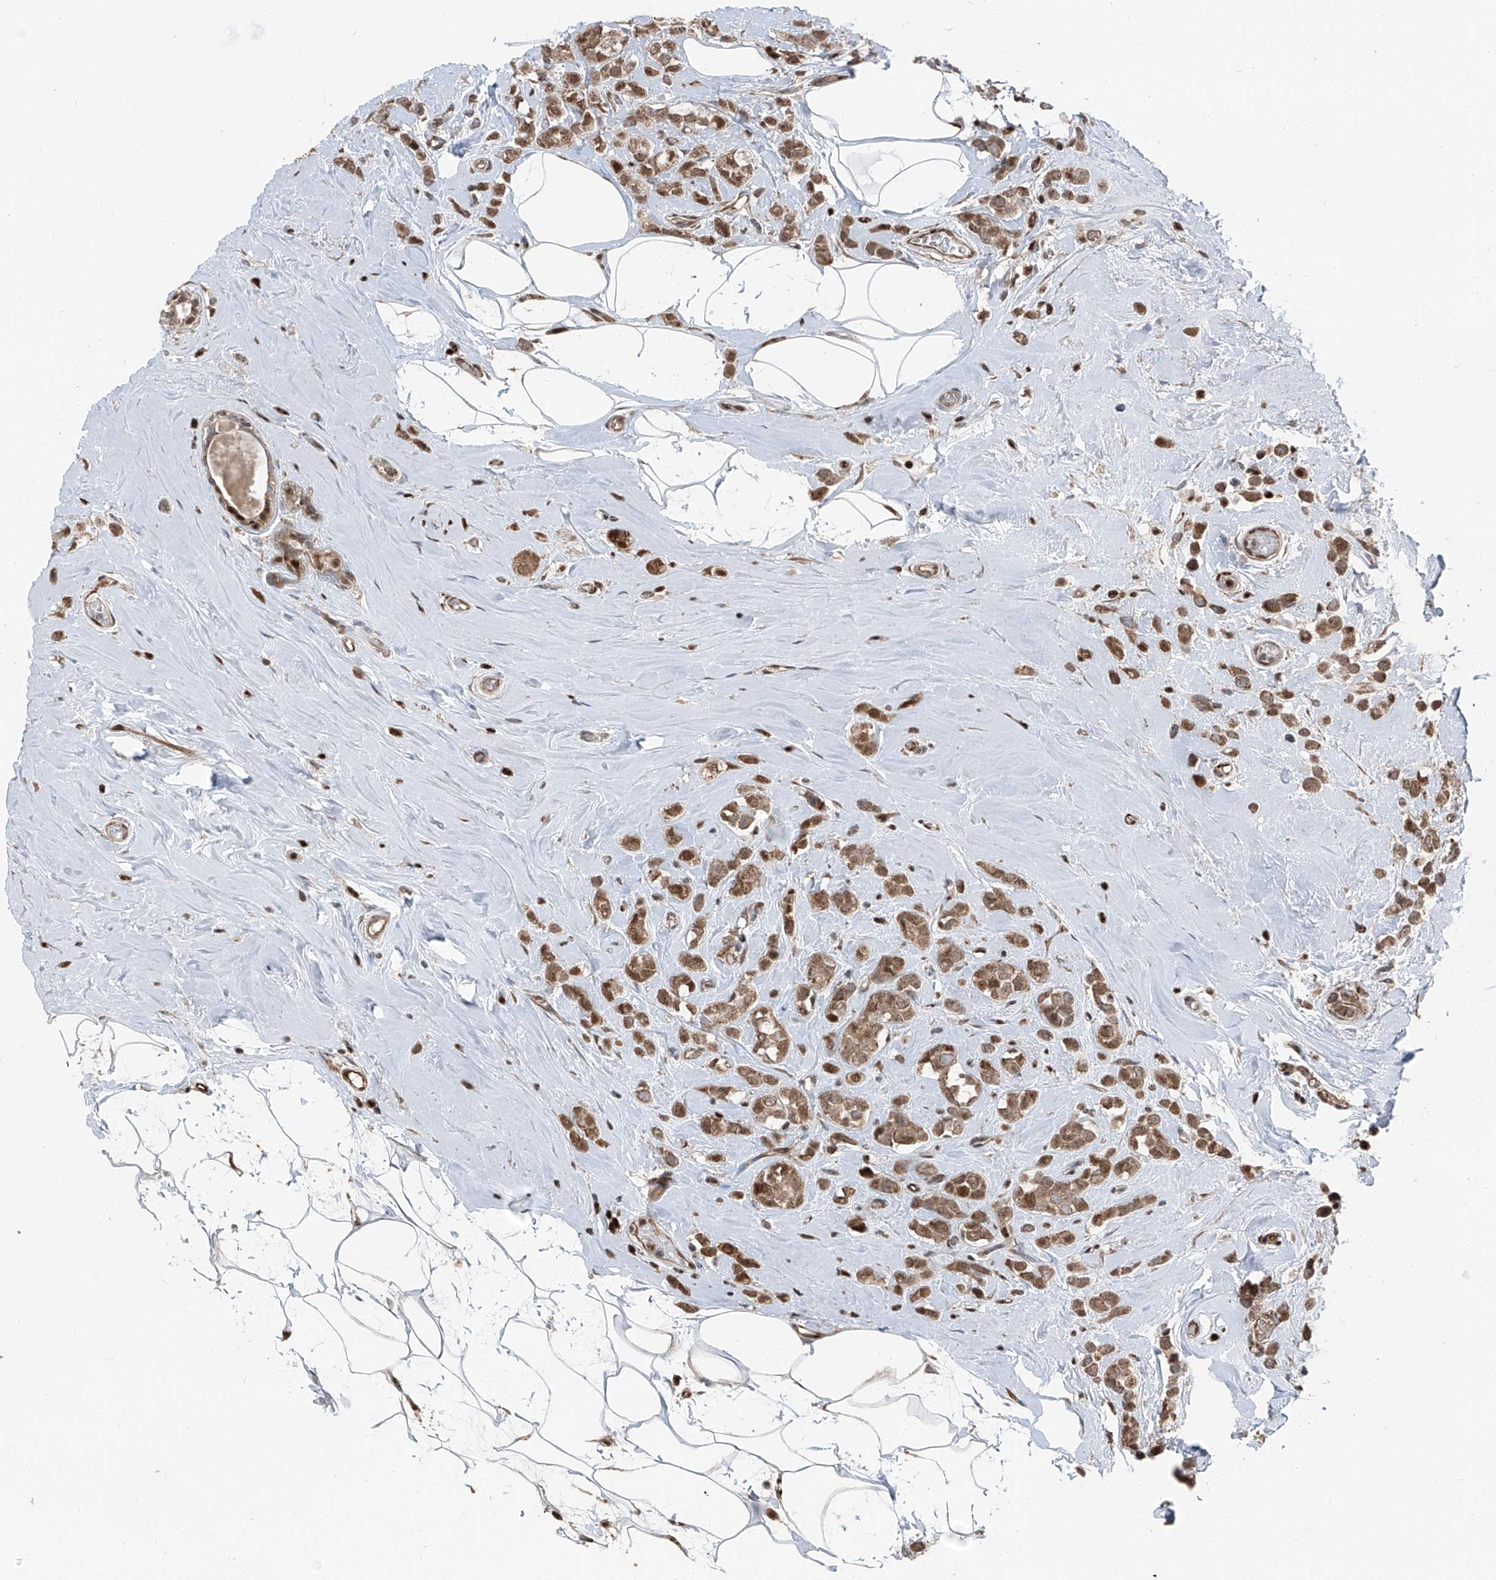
{"staining": {"intensity": "moderate", "quantity": ">75%", "location": "cytoplasmic/membranous,nuclear"}, "tissue": "breast cancer", "cell_type": "Tumor cells", "image_type": "cancer", "snomed": [{"axis": "morphology", "description": "Lobular carcinoma"}, {"axis": "topography", "description": "Breast"}], "caption": "Human lobular carcinoma (breast) stained with a protein marker demonstrates moderate staining in tumor cells.", "gene": "FKBP5", "patient": {"sex": "female", "age": 47}}